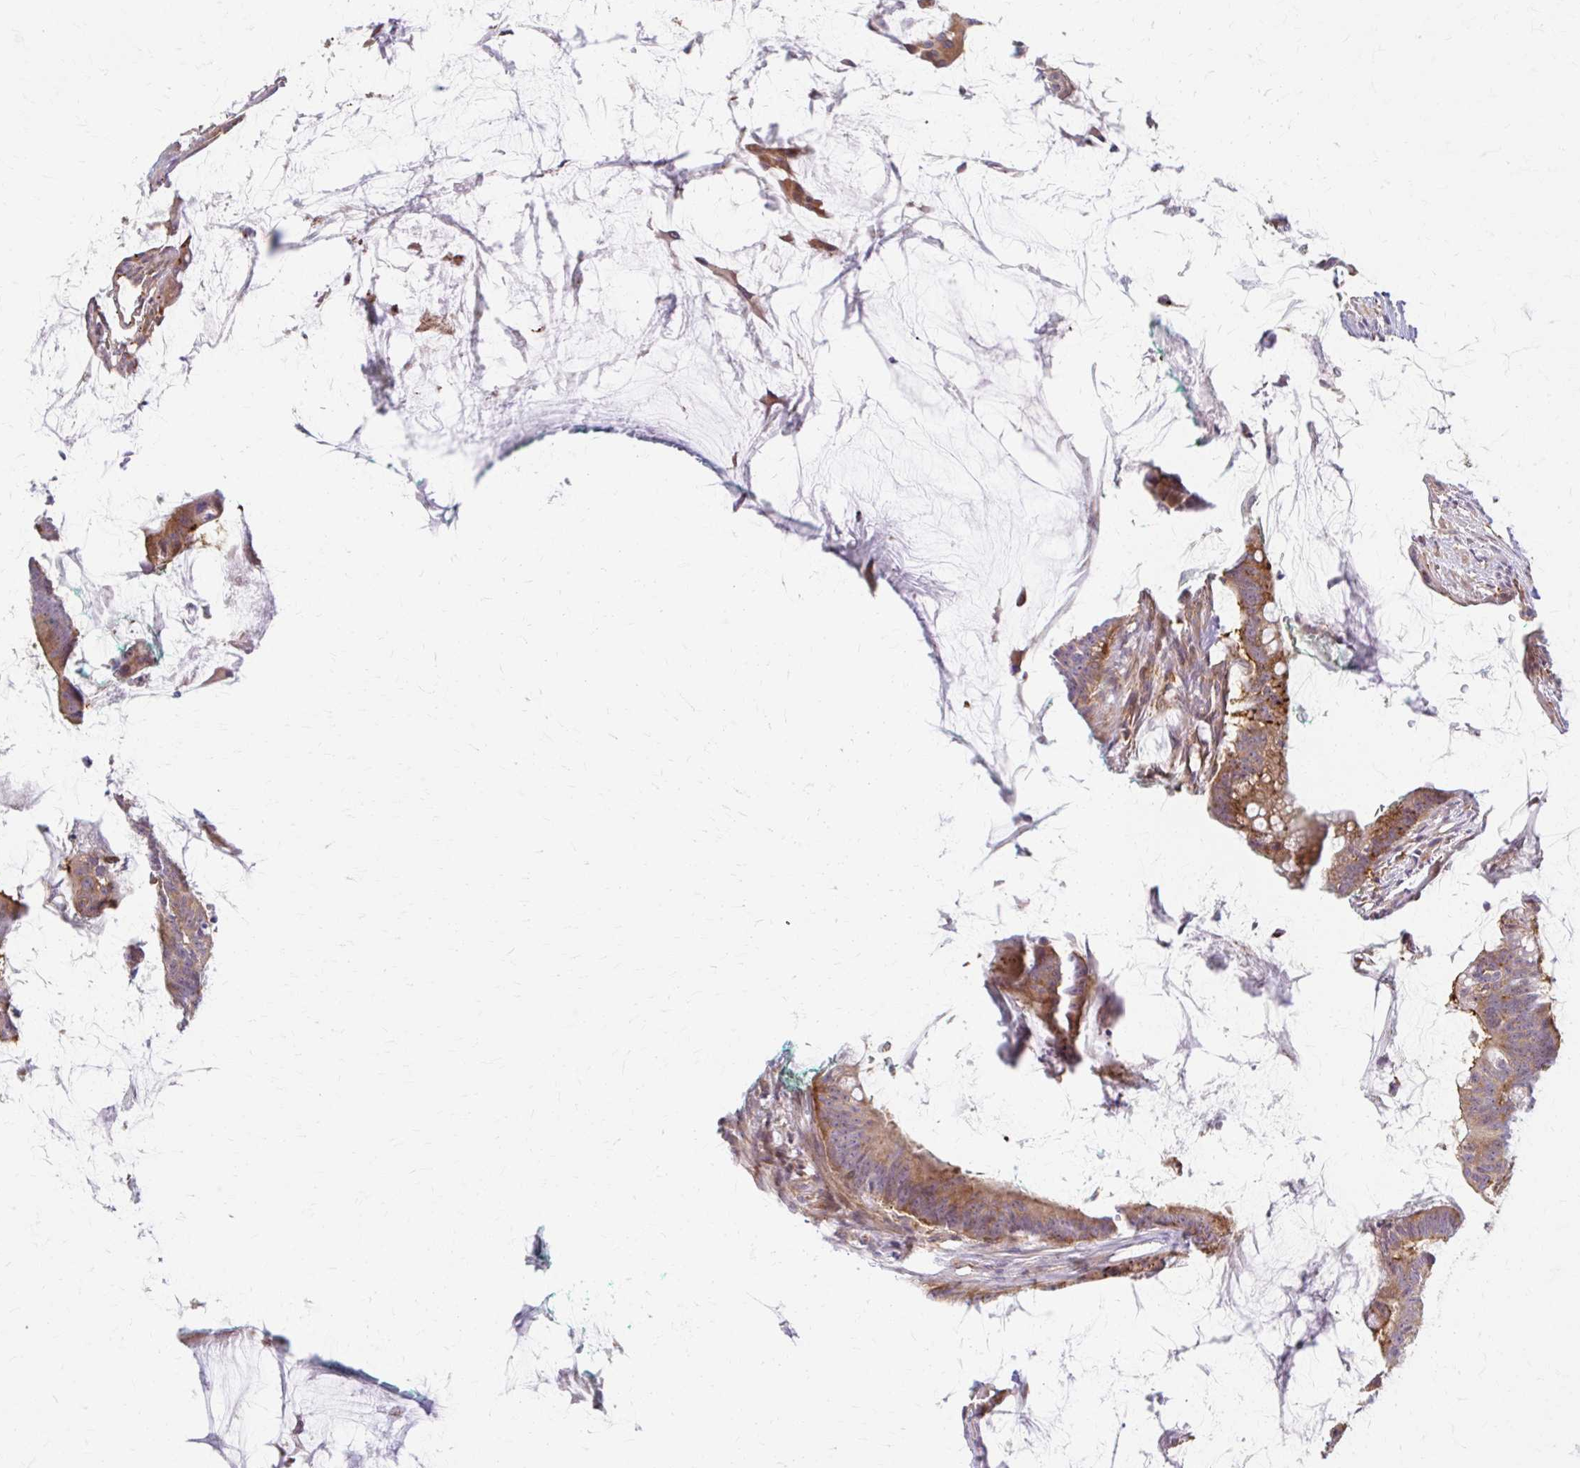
{"staining": {"intensity": "moderate", "quantity": ">75%", "location": "cytoplasmic/membranous"}, "tissue": "colorectal cancer", "cell_type": "Tumor cells", "image_type": "cancer", "snomed": [{"axis": "morphology", "description": "Adenocarcinoma, NOS"}, {"axis": "topography", "description": "Colon"}], "caption": "A micrograph of human colorectal cancer (adenocarcinoma) stained for a protein shows moderate cytoplasmic/membranous brown staining in tumor cells.", "gene": "ARHGAP35", "patient": {"sex": "male", "age": 62}}